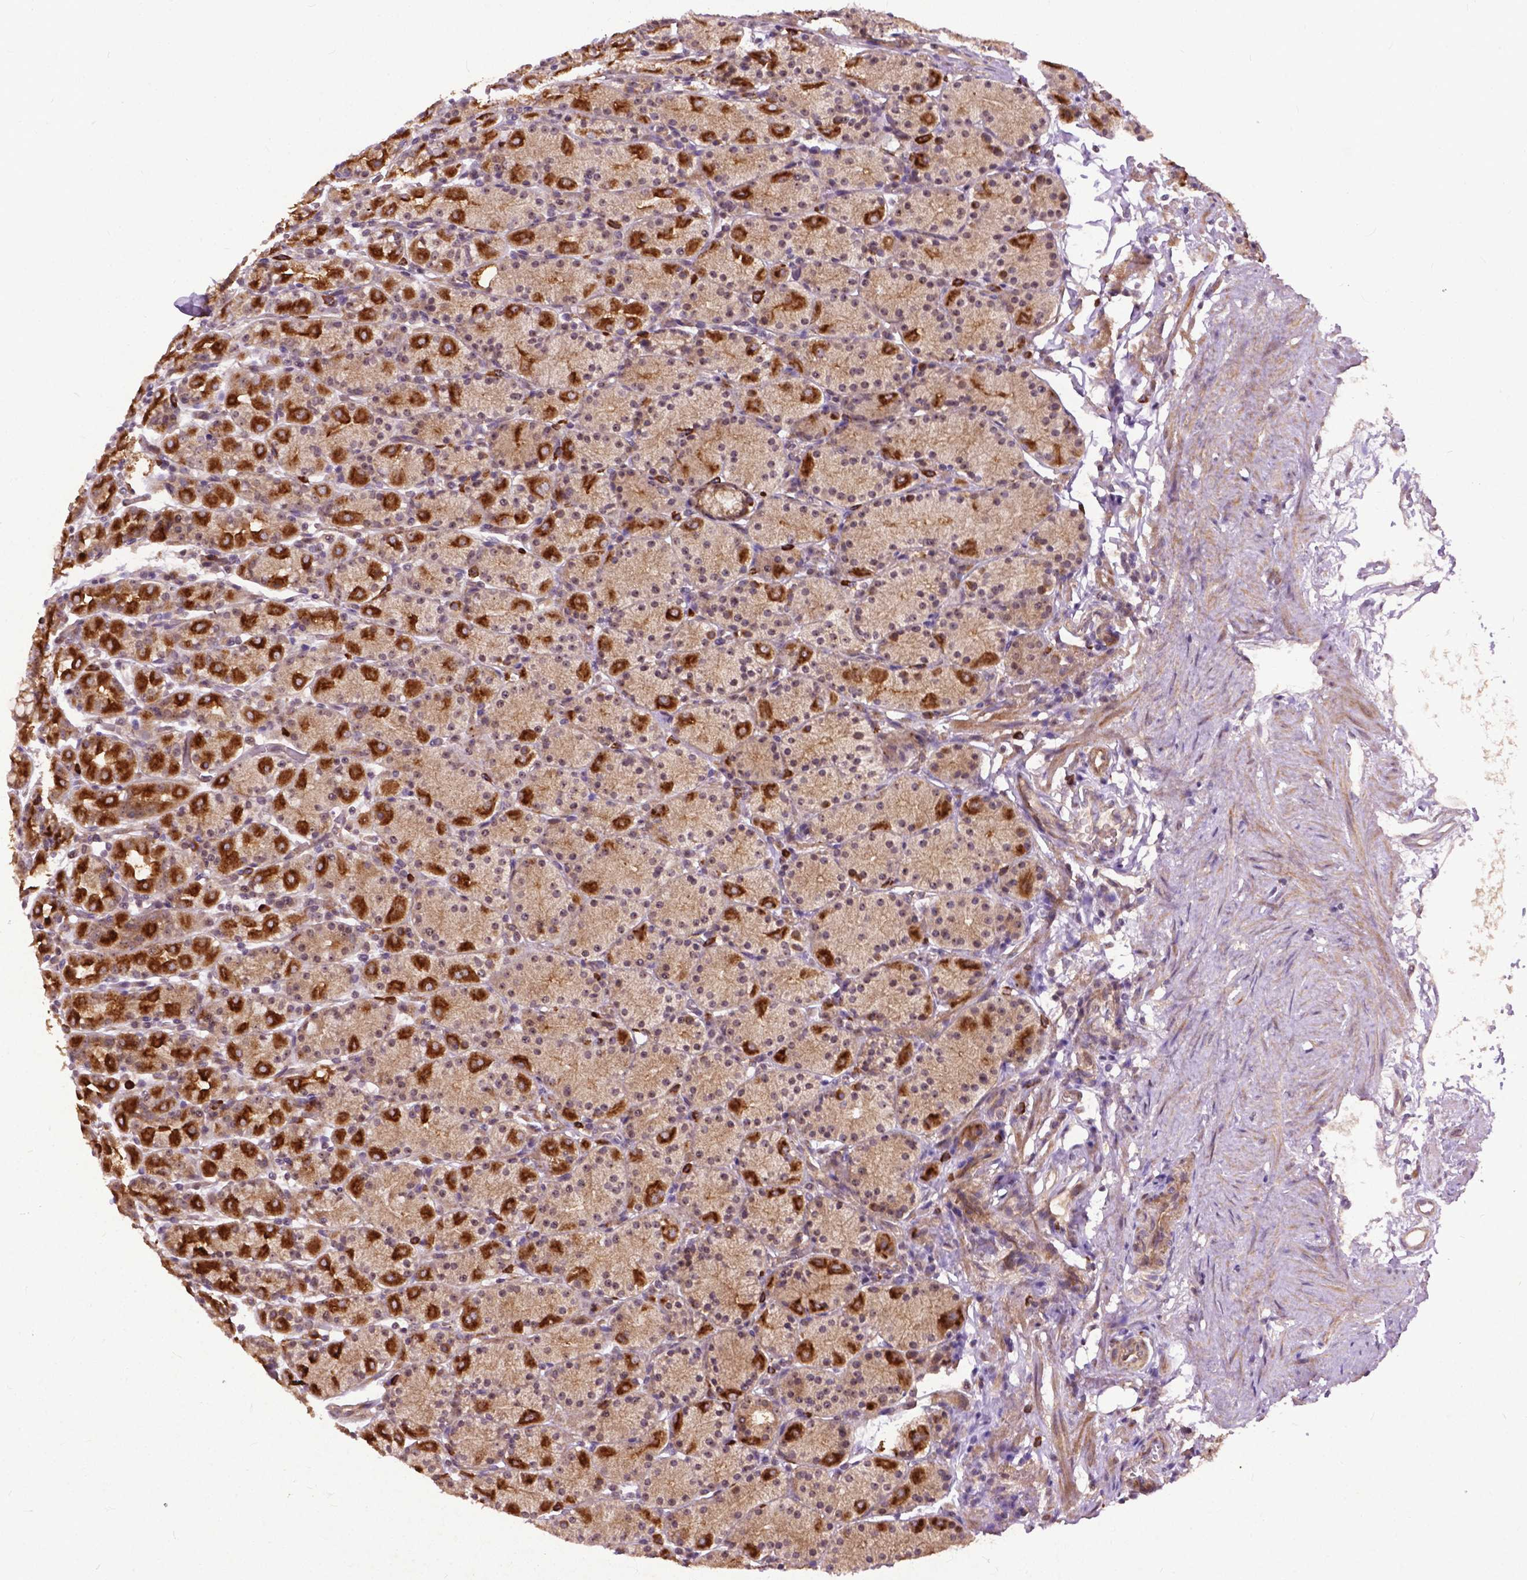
{"staining": {"intensity": "strong", "quantity": "25%-75%", "location": "cytoplasmic/membranous"}, "tissue": "stomach", "cell_type": "Glandular cells", "image_type": "normal", "snomed": [{"axis": "morphology", "description": "Normal tissue, NOS"}, {"axis": "topography", "description": "Stomach, upper"}, {"axis": "topography", "description": "Stomach"}], "caption": "Stomach was stained to show a protein in brown. There is high levels of strong cytoplasmic/membranous expression in about 25%-75% of glandular cells. Nuclei are stained in blue.", "gene": "PARP3", "patient": {"sex": "male", "age": 62}}